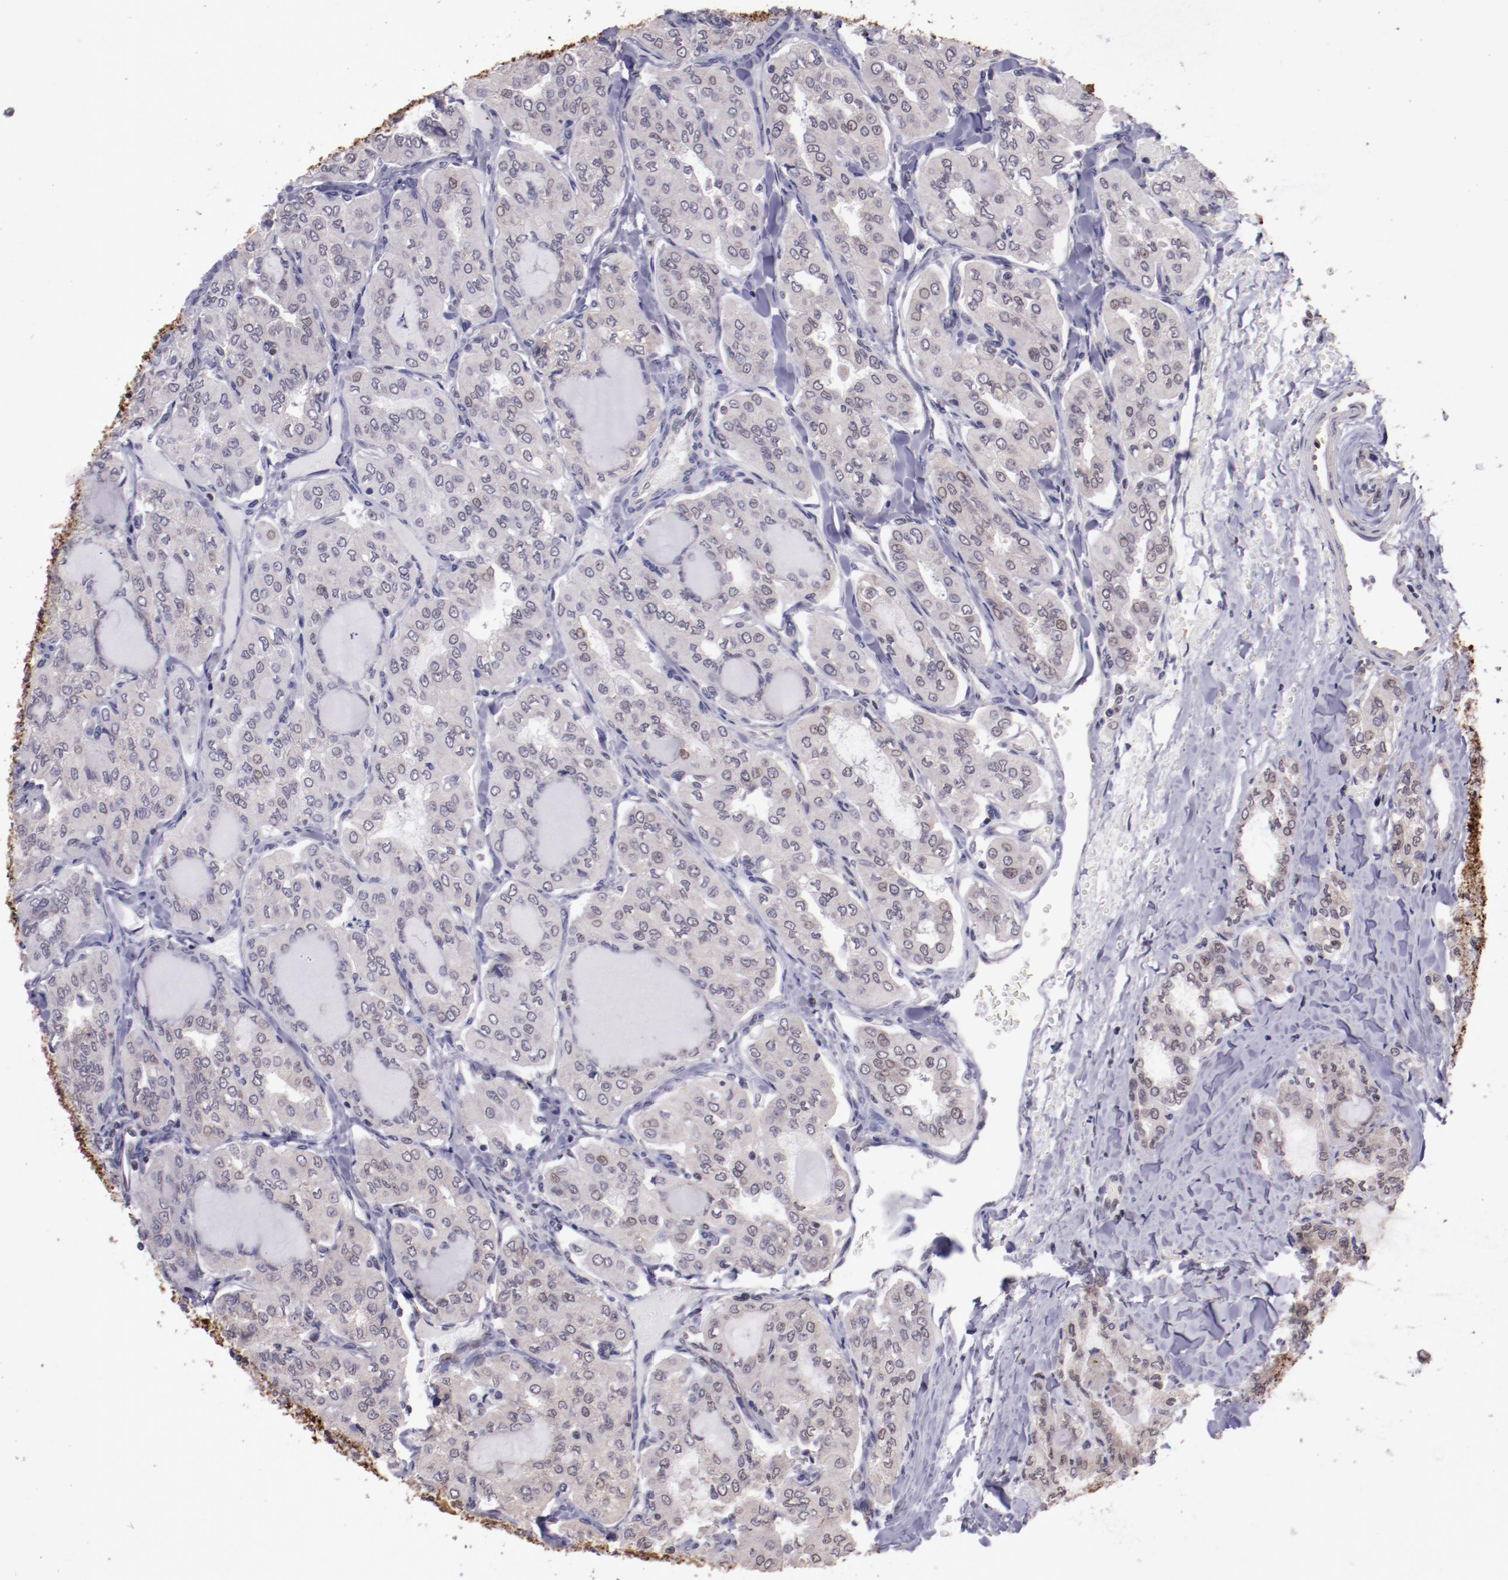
{"staining": {"intensity": "weak", "quantity": ">75%", "location": "cytoplasmic/membranous"}, "tissue": "thyroid cancer", "cell_type": "Tumor cells", "image_type": "cancer", "snomed": [{"axis": "morphology", "description": "Papillary adenocarcinoma, NOS"}, {"axis": "topography", "description": "Thyroid gland"}], "caption": "Immunohistochemical staining of human thyroid cancer (papillary adenocarcinoma) shows weak cytoplasmic/membranous protein positivity in about >75% of tumor cells. The protein of interest is stained brown, and the nuclei are stained in blue (DAB (3,3'-diaminobenzidine) IHC with brightfield microscopy, high magnification).", "gene": "ELF1", "patient": {"sex": "male", "age": 20}}